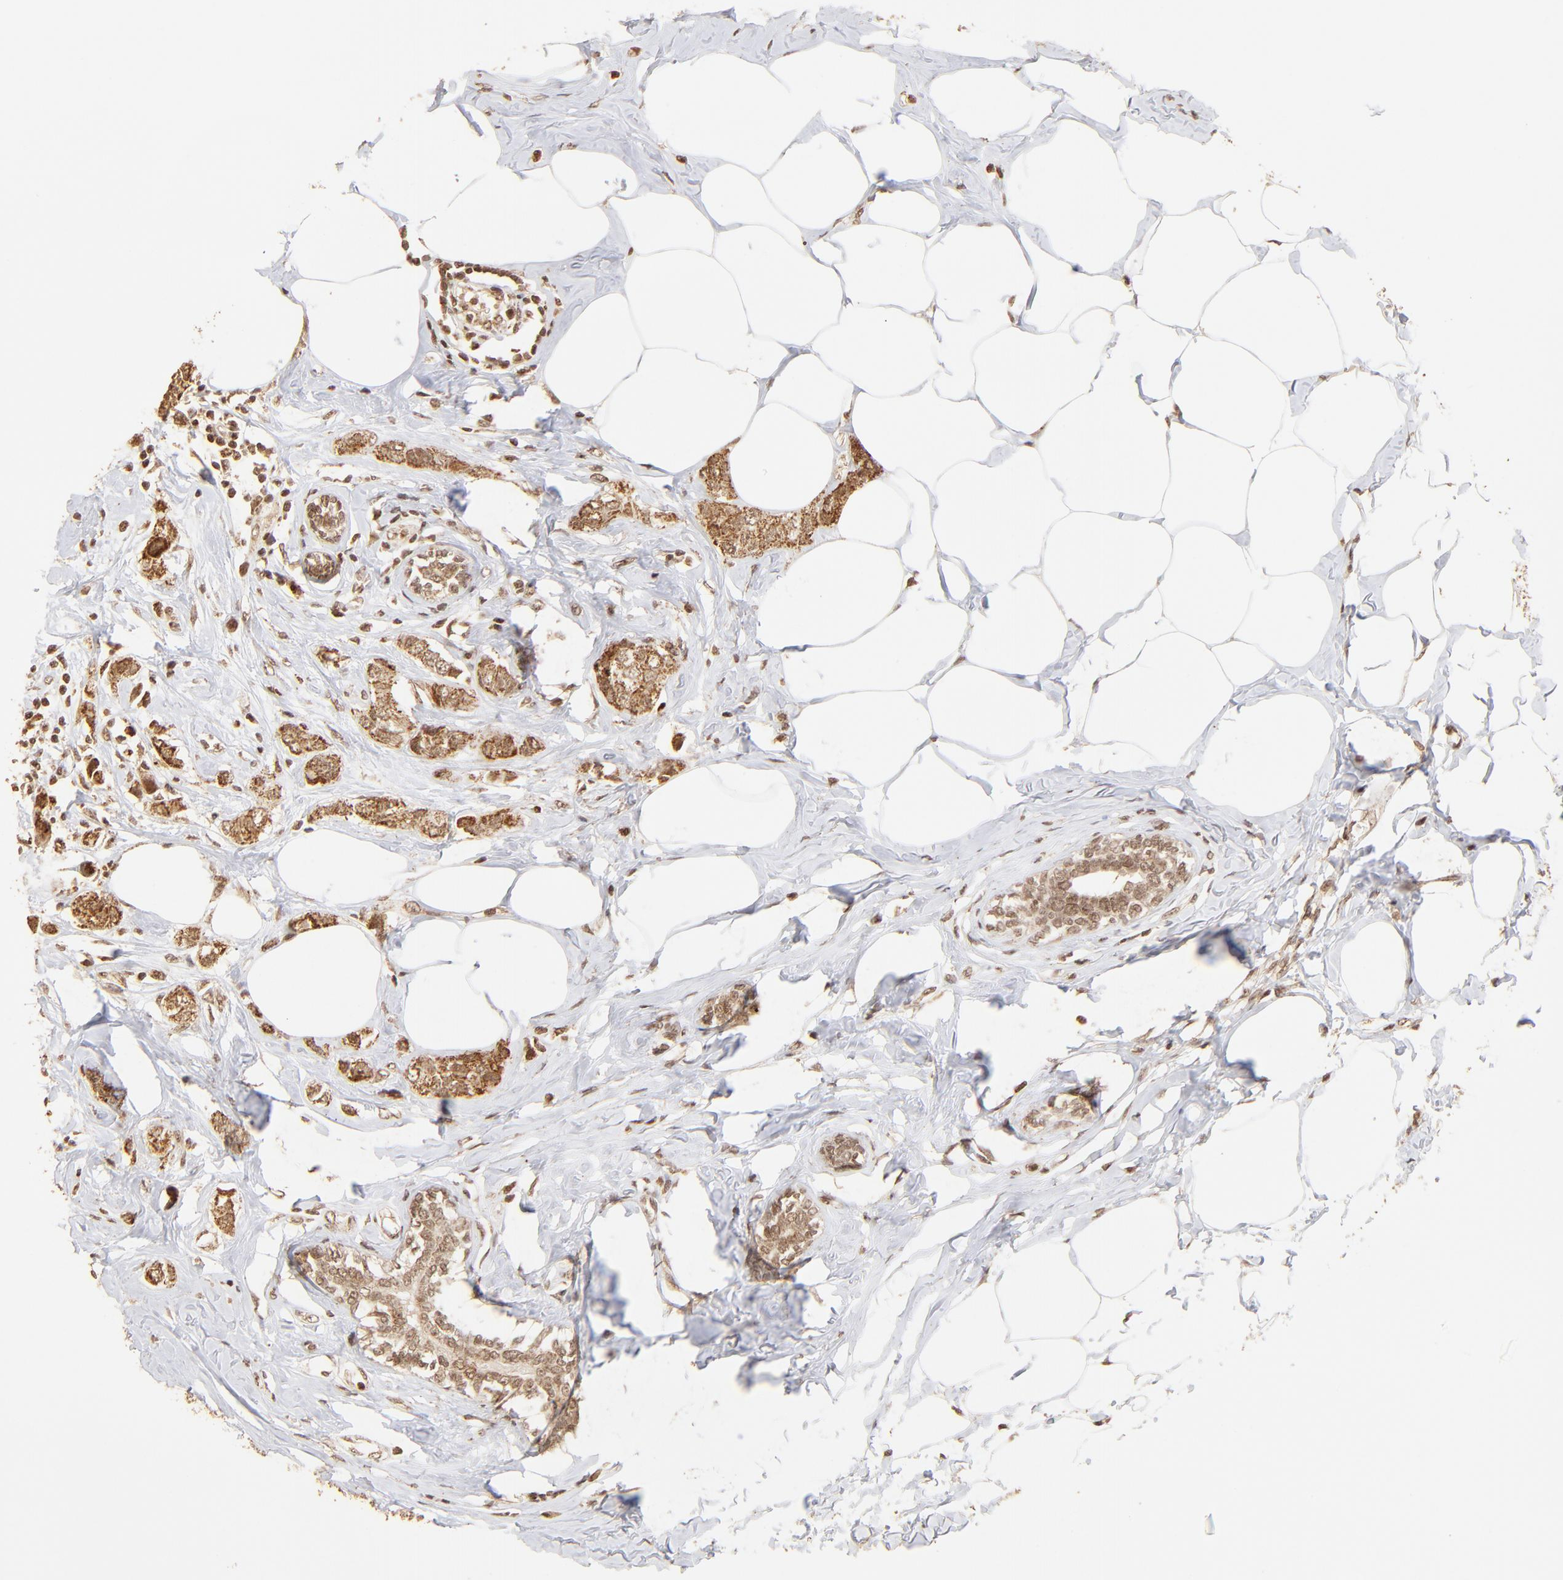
{"staining": {"intensity": "strong", "quantity": ">75%", "location": "cytoplasmic/membranous"}, "tissue": "breast cancer", "cell_type": "Tumor cells", "image_type": "cancer", "snomed": [{"axis": "morphology", "description": "Normal tissue, NOS"}, {"axis": "morphology", "description": "Duct carcinoma"}, {"axis": "topography", "description": "Breast"}], "caption": "An image of breast cancer (intraductal carcinoma) stained for a protein demonstrates strong cytoplasmic/membranous brown staining in tumor cells. (DAB (3,3'-diaminobenzidine) IHC, brown staining for protein, blue staining for nuclei).", "gene": "MED15", "patient": {"sex": "female", "age": 50}}